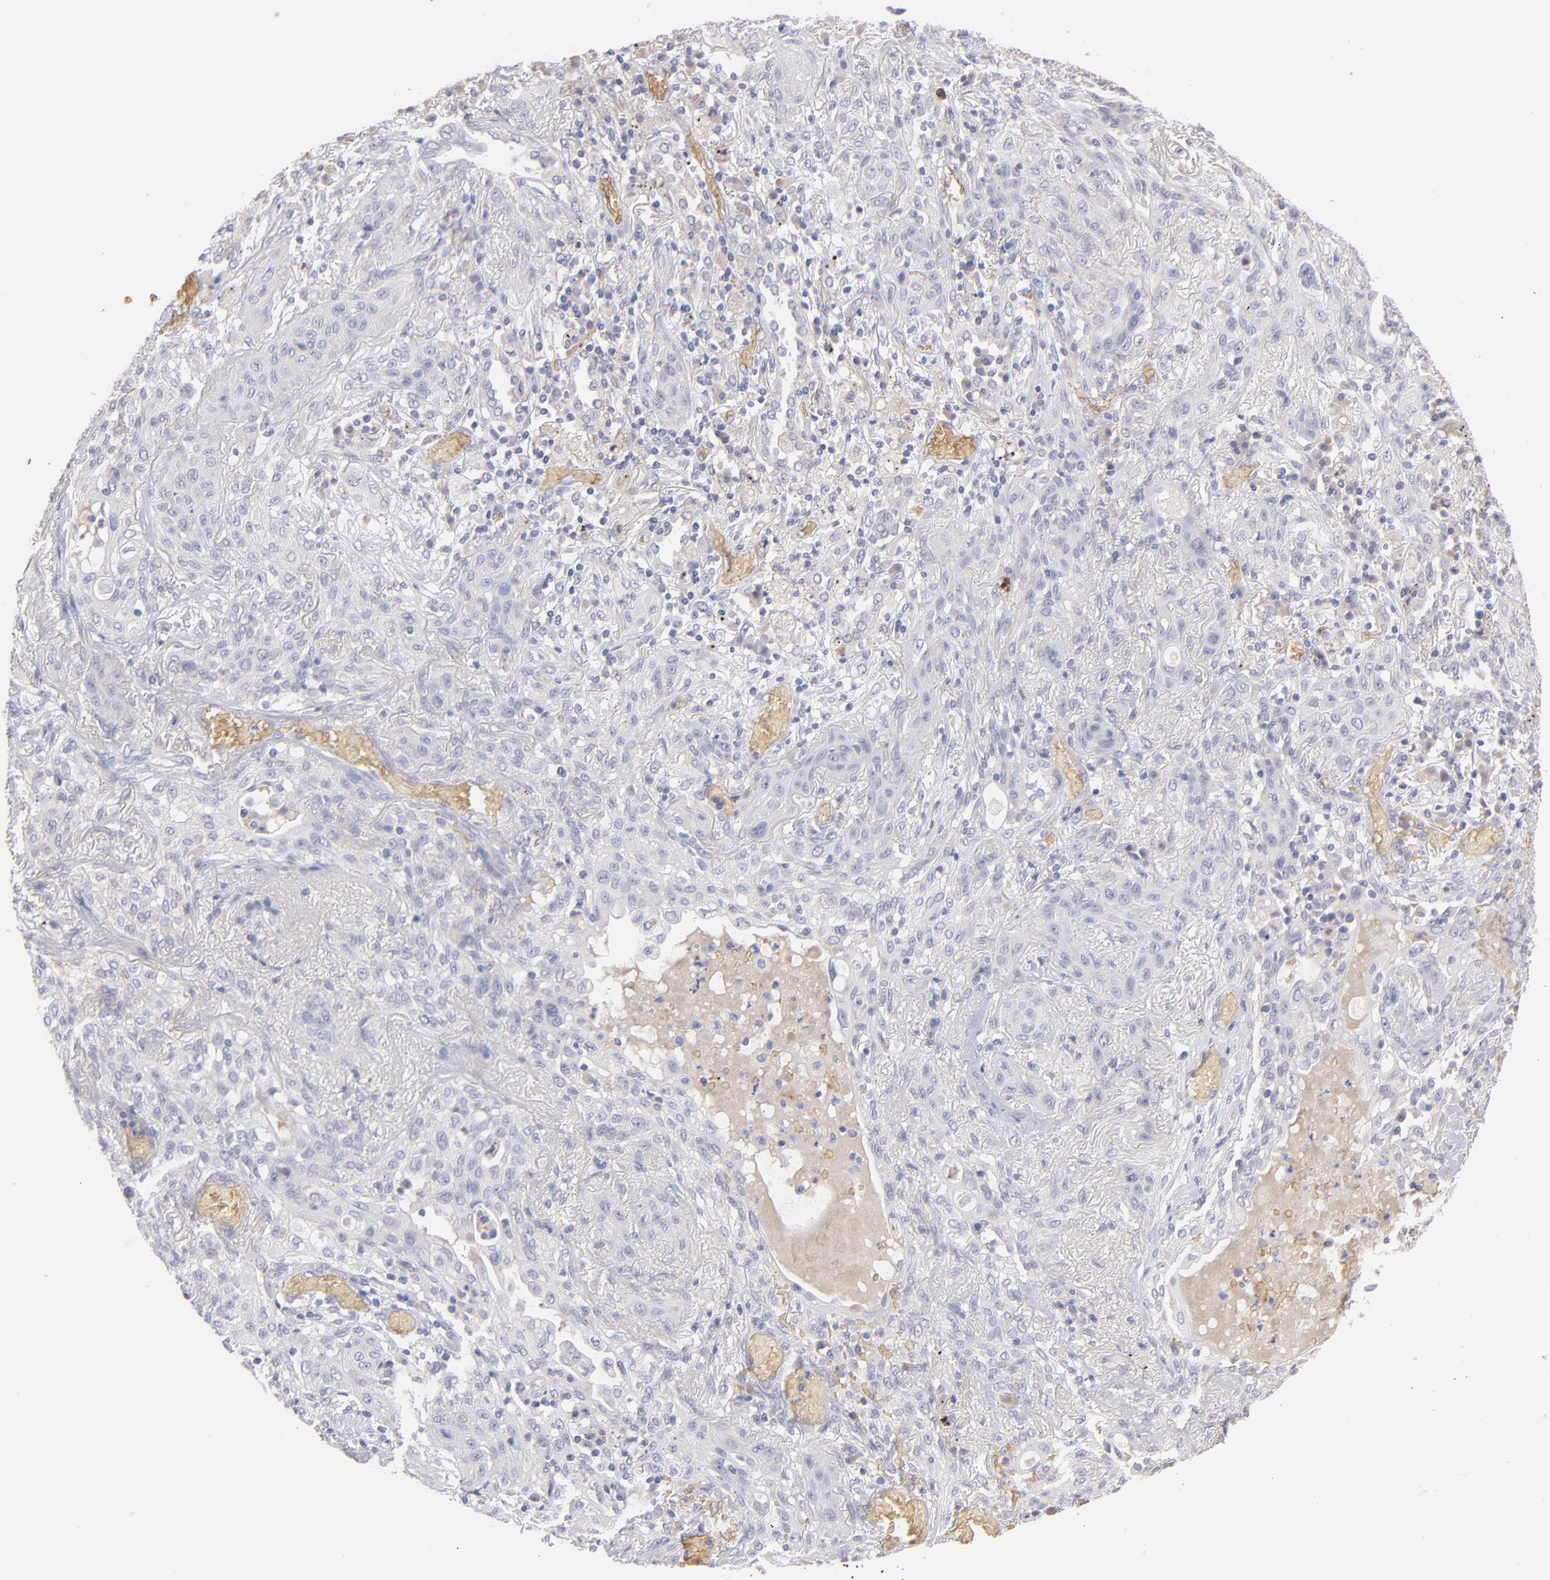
{"staining": {"intensity": "negative", "quantity": "none", "location": "none"}, "tissue": "lung cancer", "cell_type": "Tumor cells", "image_type": "cancer", "snomed": [{"axis": "morphology", "description": "Squamous cell carcinoma, NOS"}, {"axis": "topography", "description": "Lung"}], "caption": "DAB immunohistochemical staining of lung cancer shows no significant expression in tumor cells.", "gene": "F13B", "patient": {"sex": "female", "age": 47}}